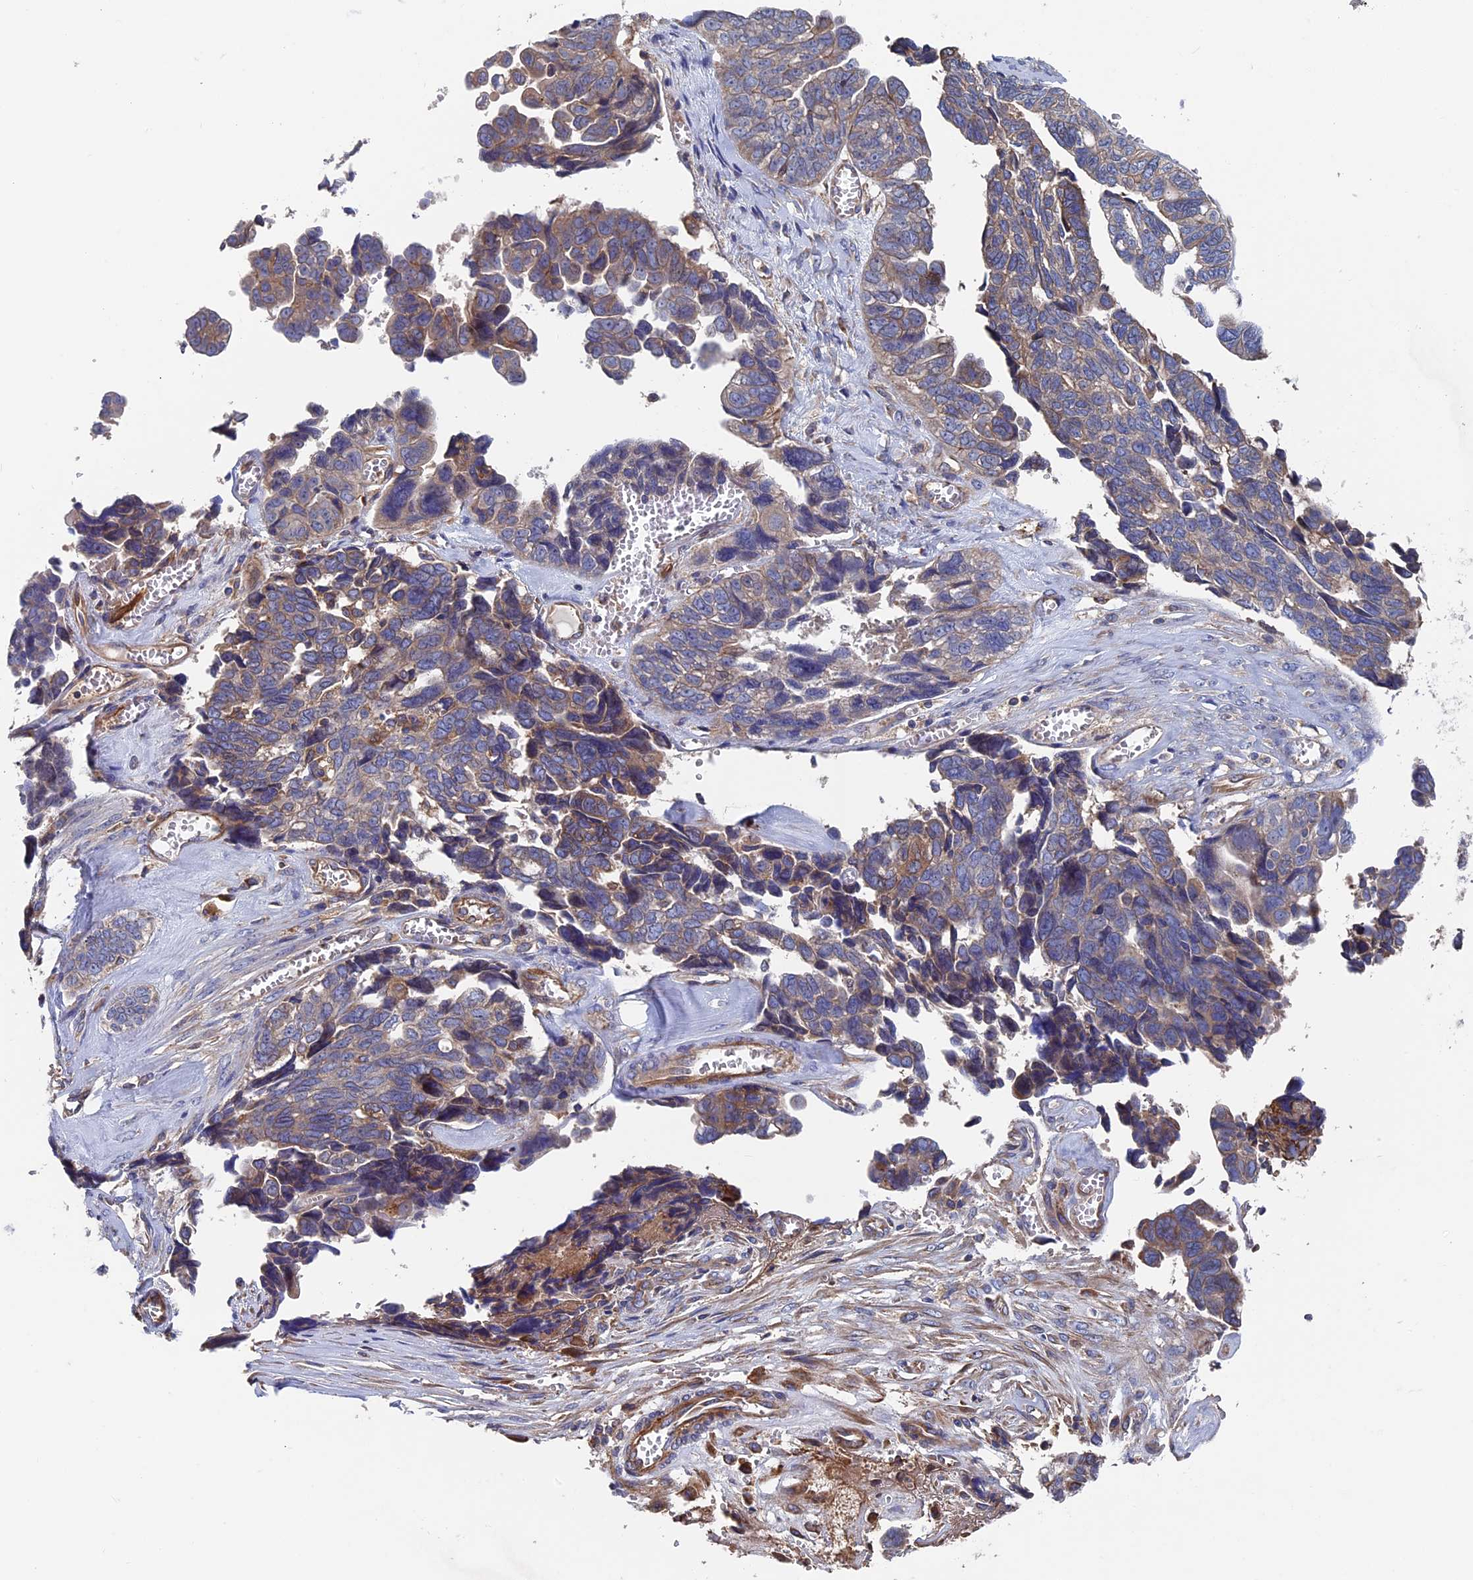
{"staining": {"intensity": "moderate", "quantity": "25%-75%", "location": "cytoplasmic/membranous"}, "tissue": "ovarian cancer", "cell_type": "Tumor cells", "image_type": "cancer", "snomed": [{"axis": "morphology", "description": "Cystadenocarcinoma, serous, NOS"}, {"axis": "topography", "description": "Ovary"}], "caption": "IHC micrograph of neoplastic tissue: ovarian cancer stained using IHC shows medium levels of moderate protein expression localized specifically in the cytoplasmic/membranous of tumor cells, appearing as a cytoplasmic/membranous brown color.", "gene": "DNAJC3", "patient": {"sex": "female", "age": 79}}